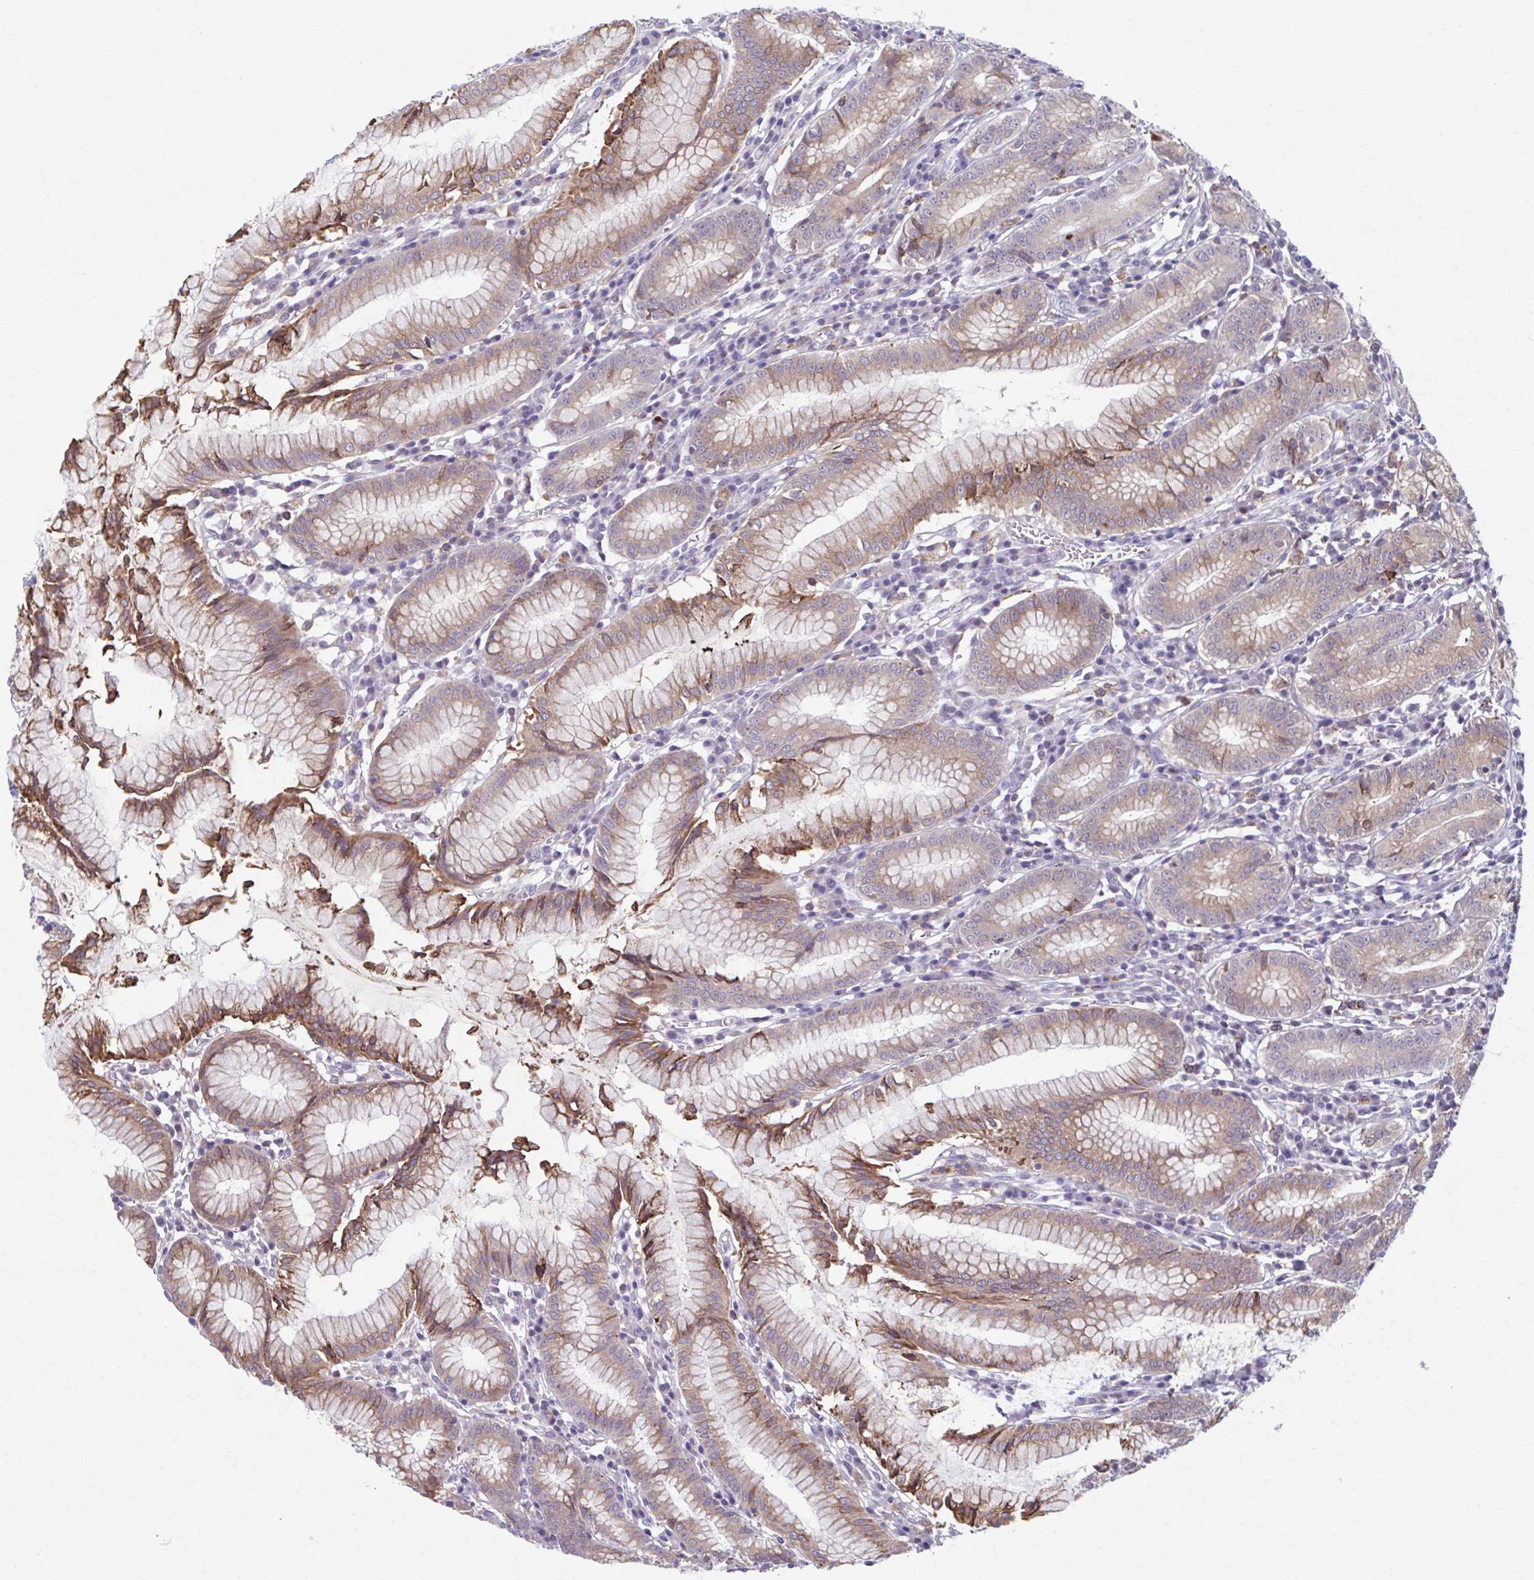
{"staining": {"intensity": "moderate", "quantity": "25%-75%", "location": "cytoplasmic/membranous"}, "tissue": "stomach", "cell_type": "Glandular cells", "image_type": "normal", "snomed": [{"axis": "morphology", "description": "Normal tissue, NOS"}, {"axis": "topography", "description": "Stomach"}], "caption": "Immunohistochemistry (IHC) micrograph of normal stomach stained for a protein (brown), which reveals medium levels of moderate cytoplasmic/membranous positivity in about 25%-75% of glandular cells.", "gene": "ADAT3", "patient": {"sex": "male", "age": 55}}